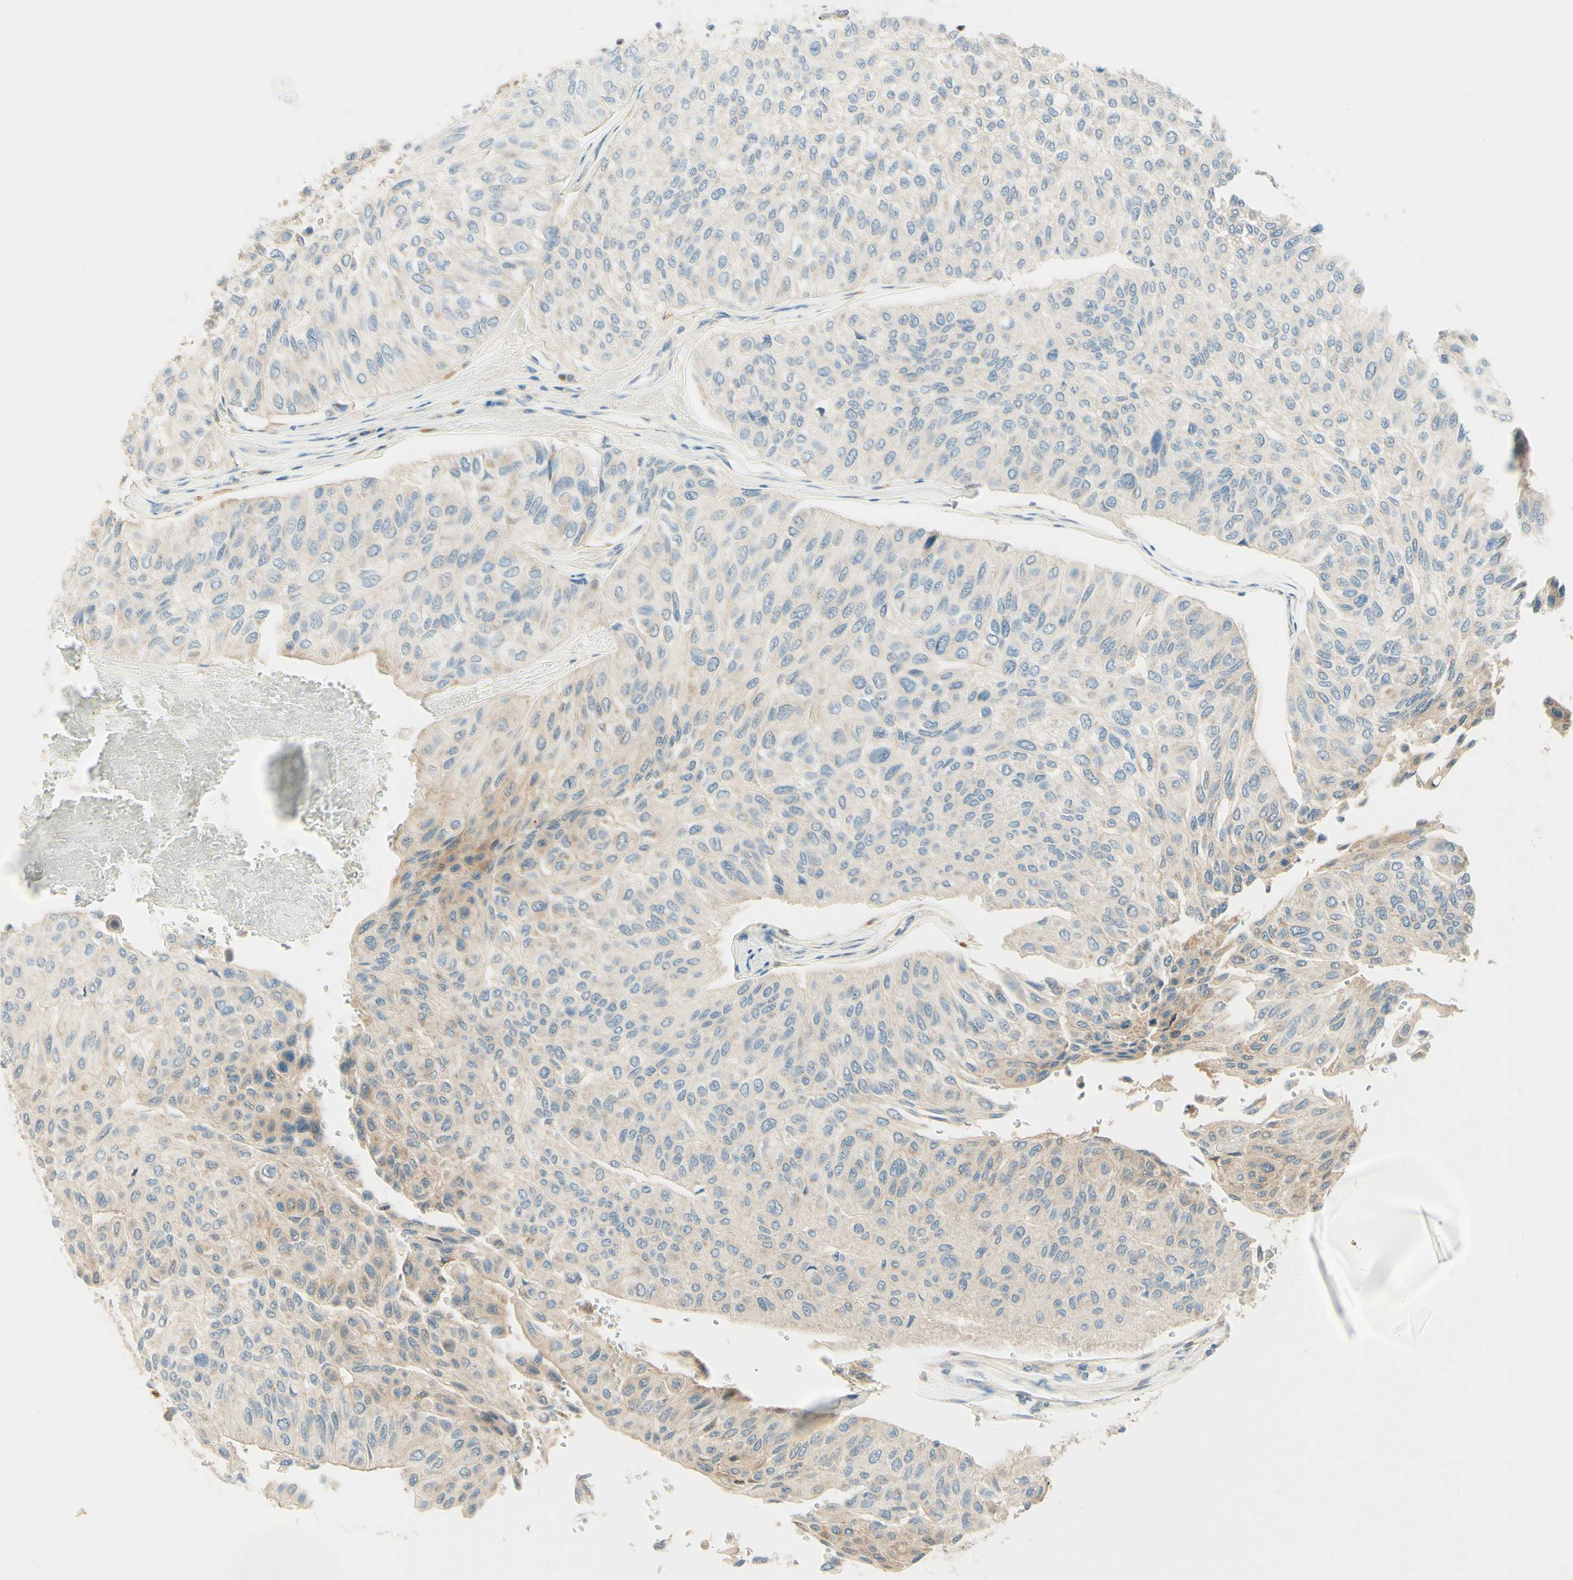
{"staining": {"intensity": "weak", "quantity": "25%-75%", "location": "cytoplasmic/membranous"}, "tissue": "urothelial cancer", "cell_type": "Tumor cells", "image_type": "cancer", "snomed": [{"axis": "morphology", "description": "Urothelial carcinoma, High grade"}, {"axis": "topography", "description": "Urinary bladder"}], "caption": "Immunohistochemistry (DAB) staining of human urothelial cancer shows weak cytoplasmic/membranous protein expression in approximately 25%-75% of tumor cells.", "gene": "PROM1", "patient": {"sex": "male", "age": 66}}